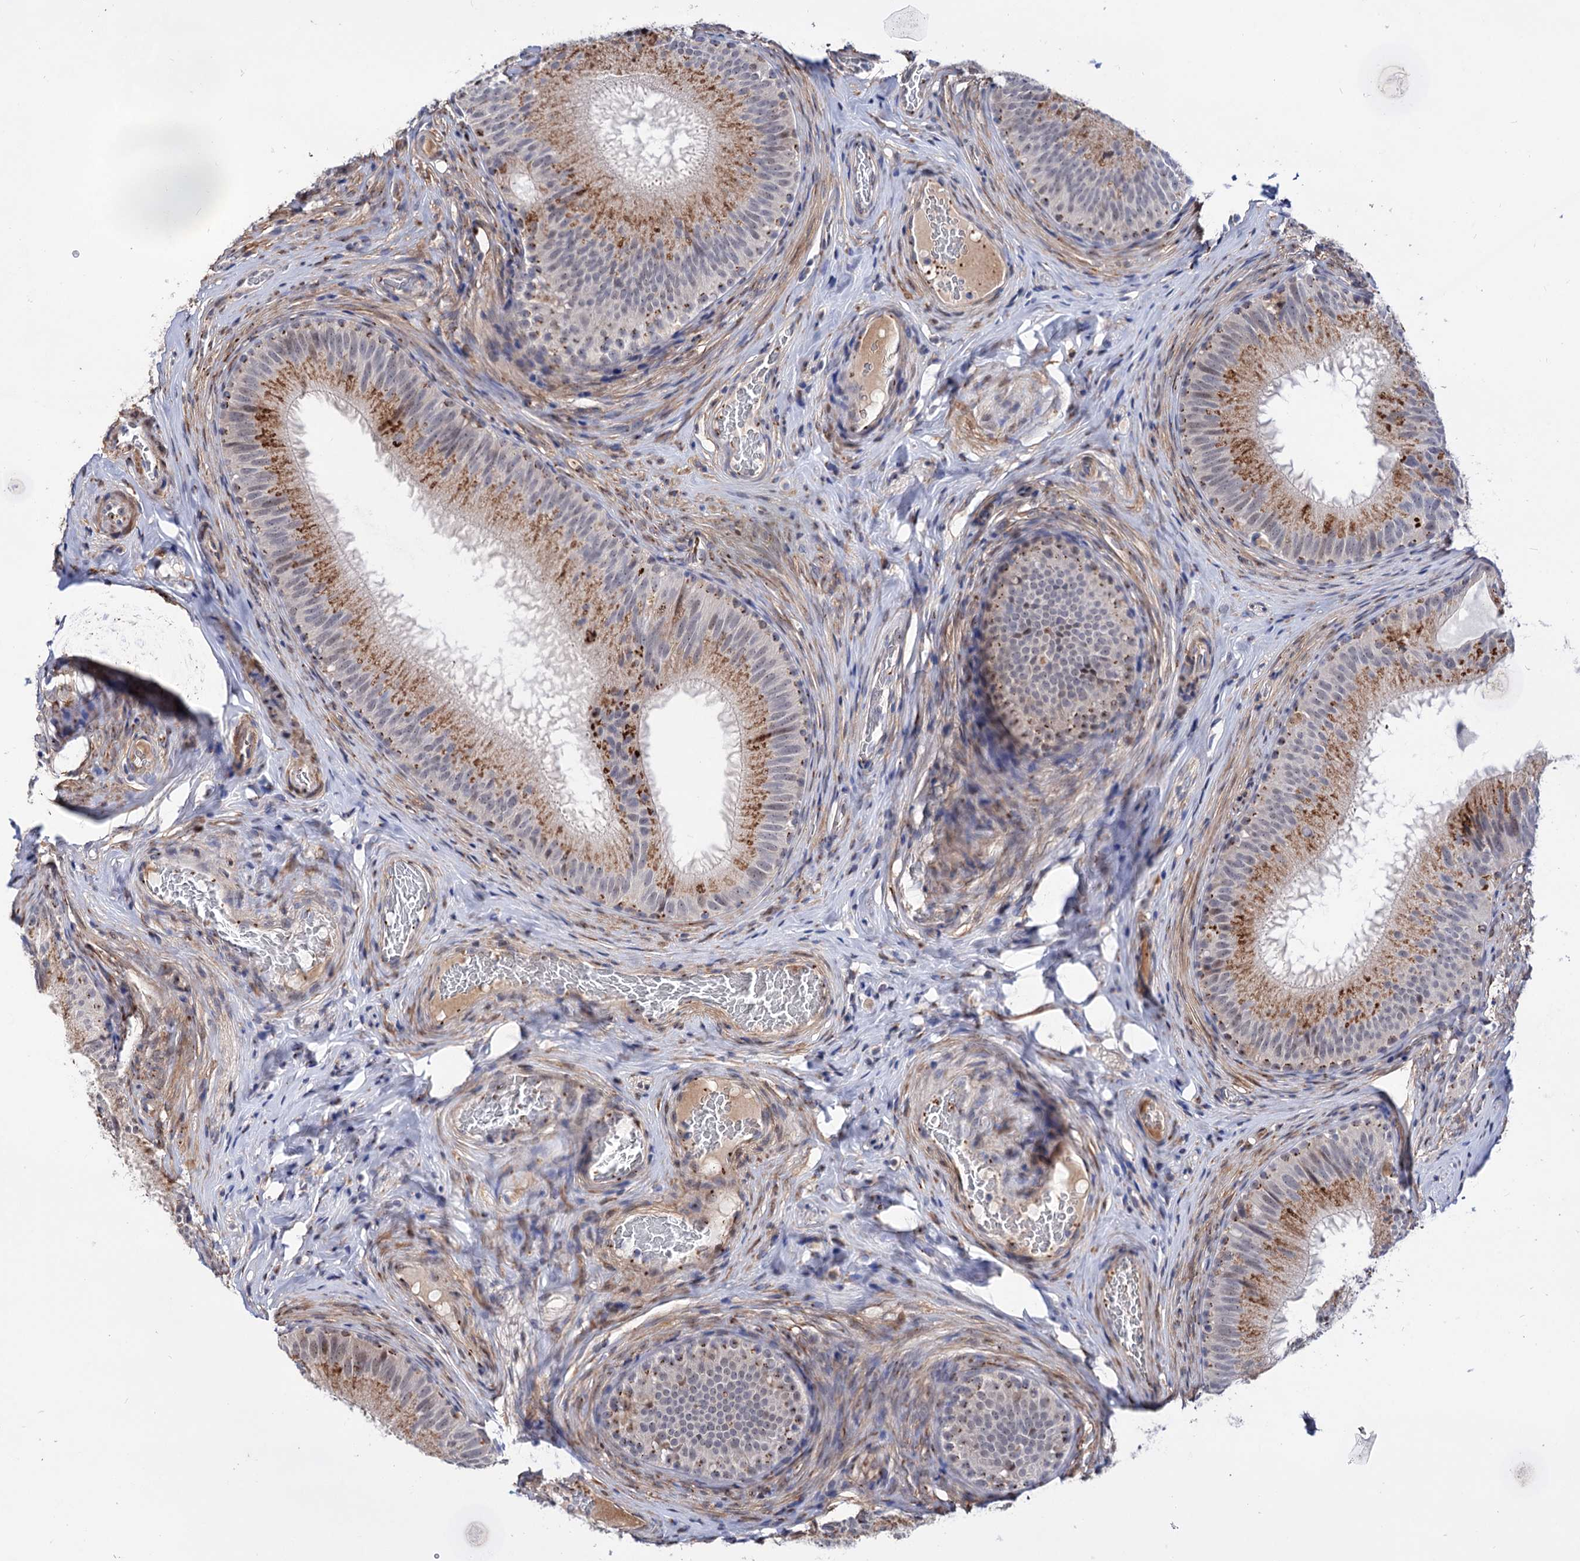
{"staining": {"intensity": "moderate", "quantity": ">75%", "location": "cytoplasmic/membranous"}, "tissue": "epididymis", "cell_type": "Glandular cells", "image_type": "normal", "snomed": [{"axis": "morphology", "description": "Normal tissue, NOS"}, {"axis": "topography", "description": "Epididymis"}], "caption": "Approximately >75% of glandular cells in normal human epididymis show moderate cytoplasmic/membranous protein positivity as visualized by brown immunohistochemical staining.", "gene": "C11orf96", "patient": {"sex": "male", "age": 34}}